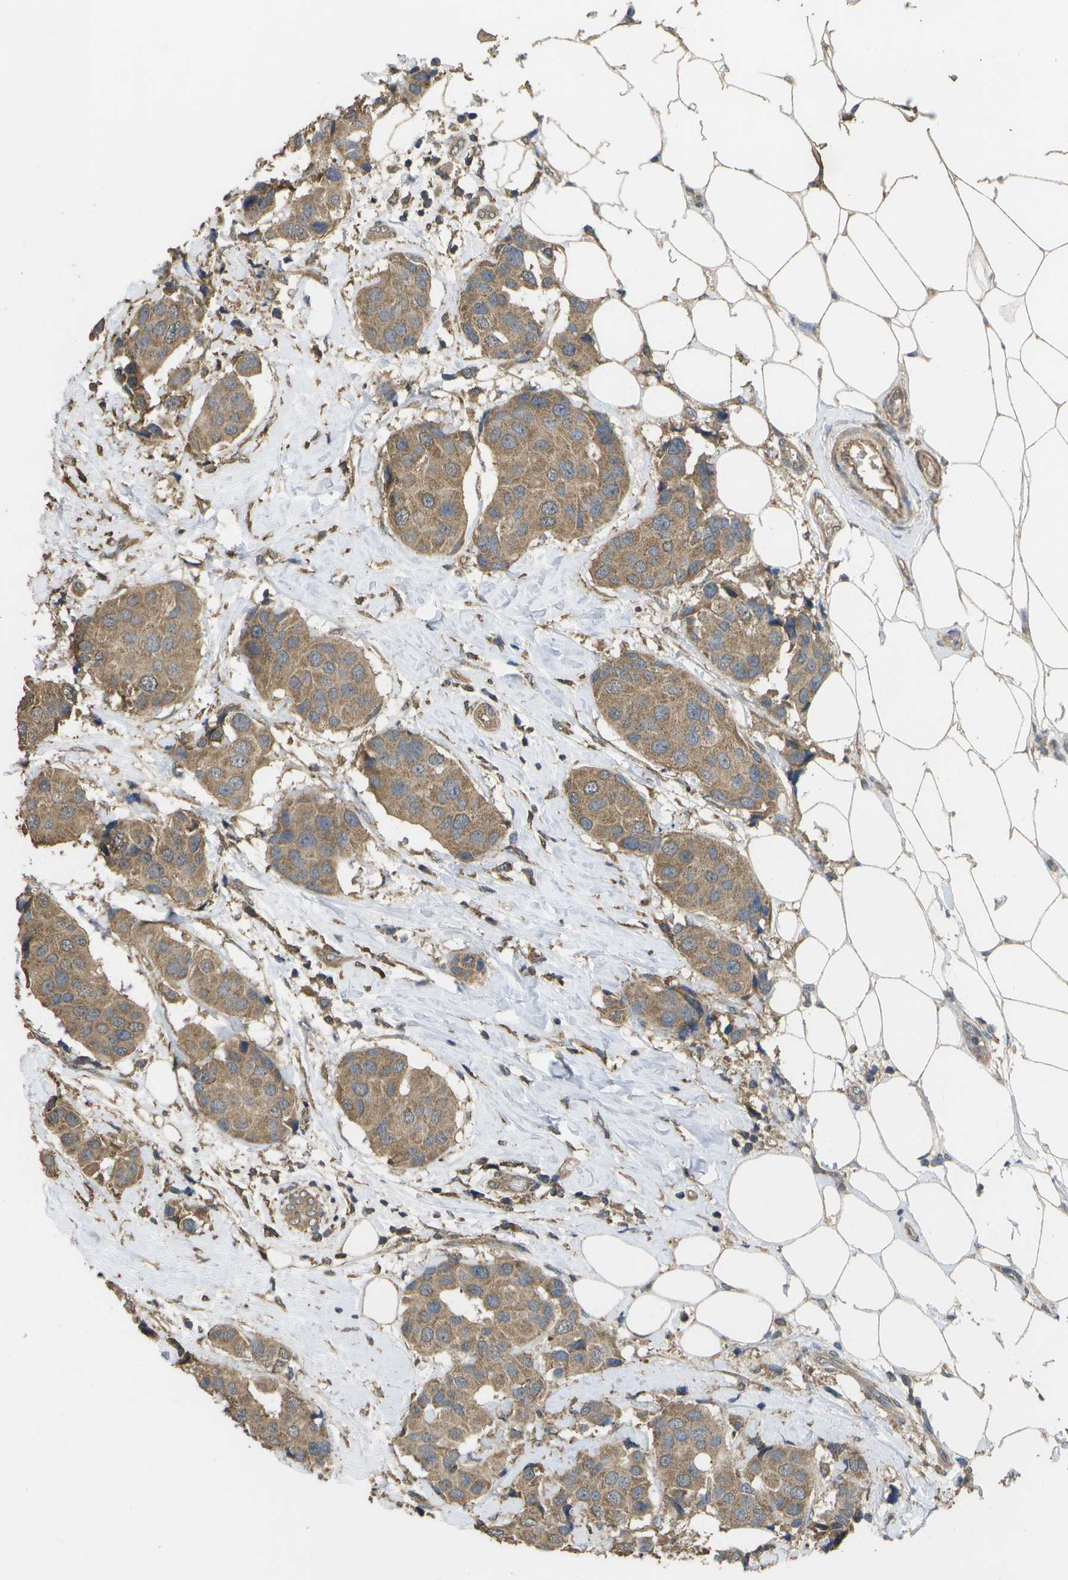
{"staining": {"intensity": "moderate", "quantity": ">75%", "location": "cytoplasmic/membranous"}, "tissue": "breast cancer", "cell_type": "Tumor cells", "image_type": "cancer", "snomed": [{"axis": "morphology", "description": "Normal tissue, NOS"}, {"axis": "morphology", "description": "Duct carcinoma"}, {"axis": "topography", "description": "Breast"}], "caption": "Immunohistochemical staining of human breast cancer demonstrates medium levels of moderate cytoplasmic/membranous protein staining in approximately >75% of tumor cells. The staining was performed using DAB (3,3'-diaminobenzidine), with brown indicating positive protein expression. Nuclei are stained blue with hematoxylin.", "gene": "SACS", "patient": {"sex": "female", "age": 39}}